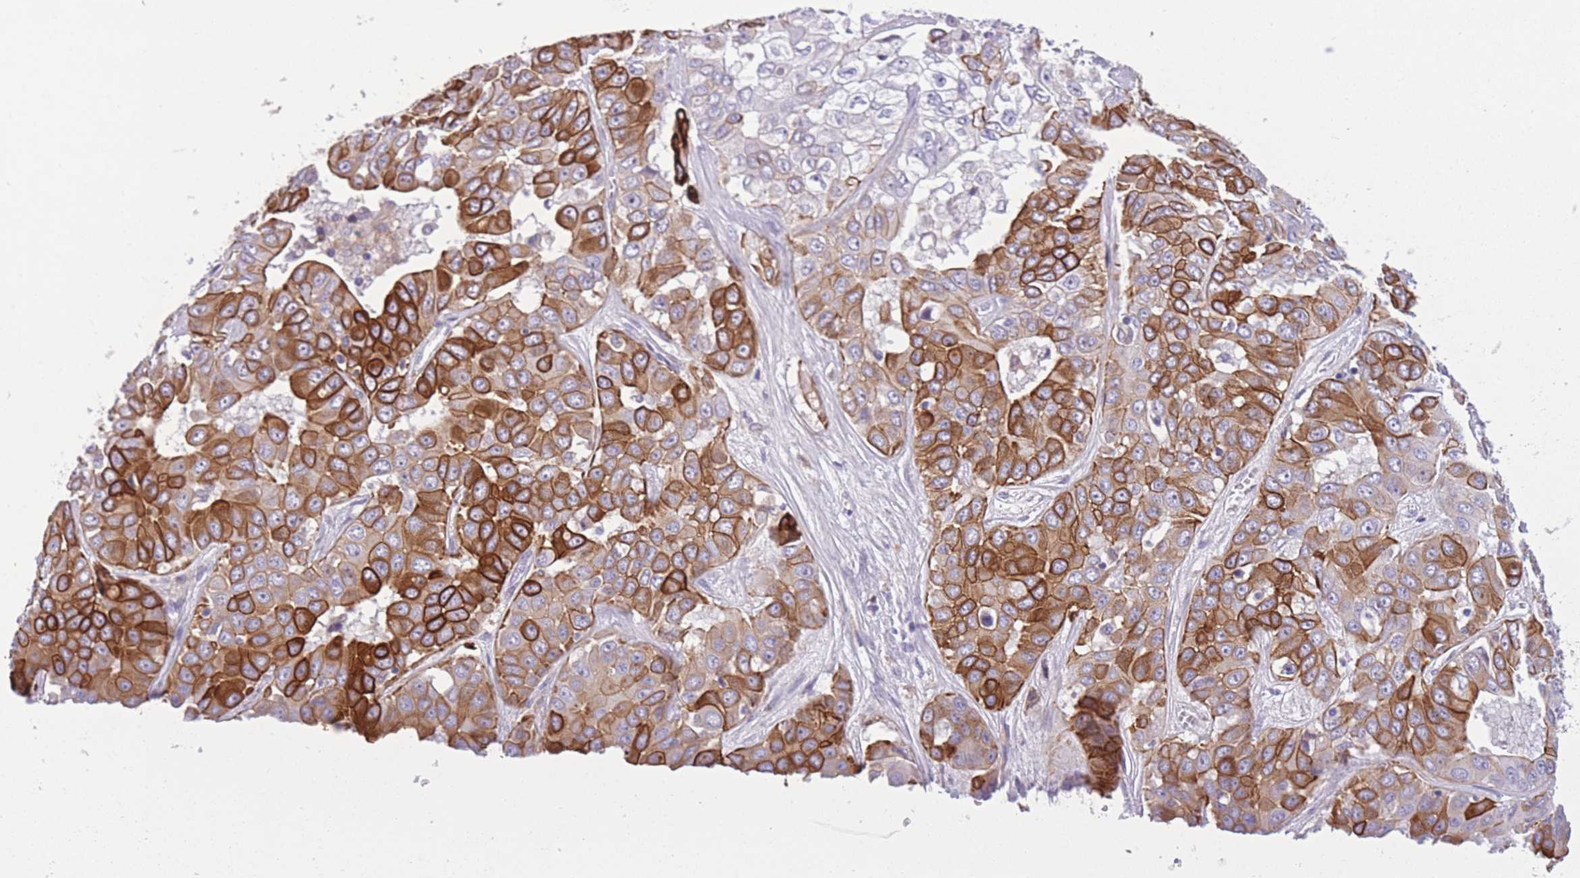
{"staining": {"intensity": "strong", "quantity": ">75%", "location": "cytoplasmic/membranous"}, "tissue": "liver cancer", "cell_type": "Tumor cells", "image_type": "cancer", "snomed": [{"axis": "morphology", "description": "Cholangiocarcinoma"}, {"axis": "topography", "description": "Liver"}], "caption": "This histopathology image shows IHC staining of human liver cancer, with high strong cytoplasmic/membranous expression in about >75% of tumor cells.", "gene": "RADX", "patient": {"sex": "female", "age": 52}}